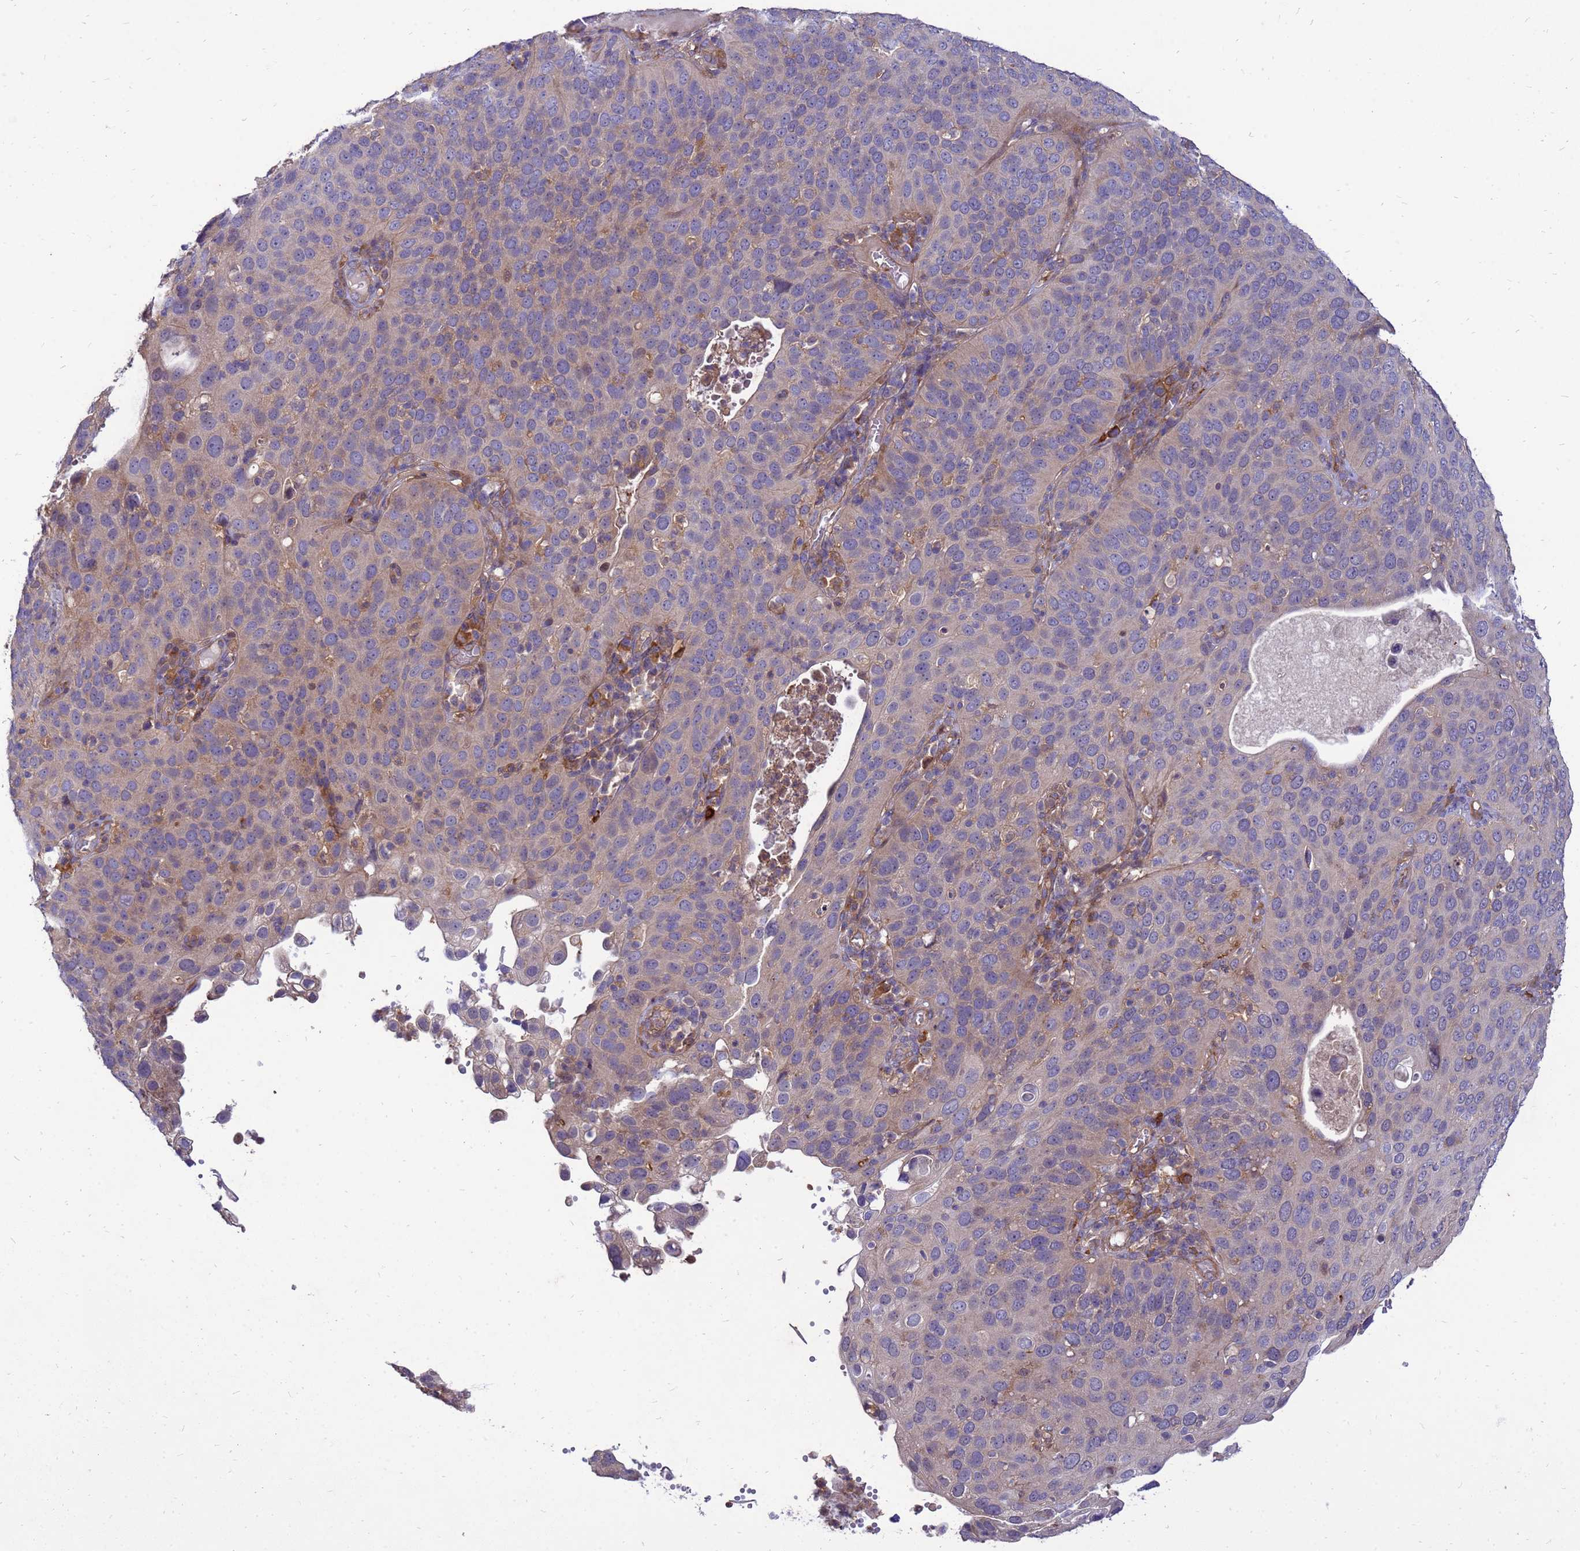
{"staining": {"intensity": "weak", "quantity": "<25%", "location": "cytoplasmic/membranous"}, "tissue": "cervical cancer", "cell_type": "Tumor cells", "image_type": "cancer", "snomed": [{"axis": "morphology", "description": "Squamous cell carcinoma, NOS"}, {"axis": "topography", "description": "Cervix"}], "caption": "This is a histopathology image of IHC staining of cervical cancer (squamous cell carcinoma), which shows no expression in tumor cells.", "gene": "RNF215", "patient": {"sex": "female", "age": 36}}